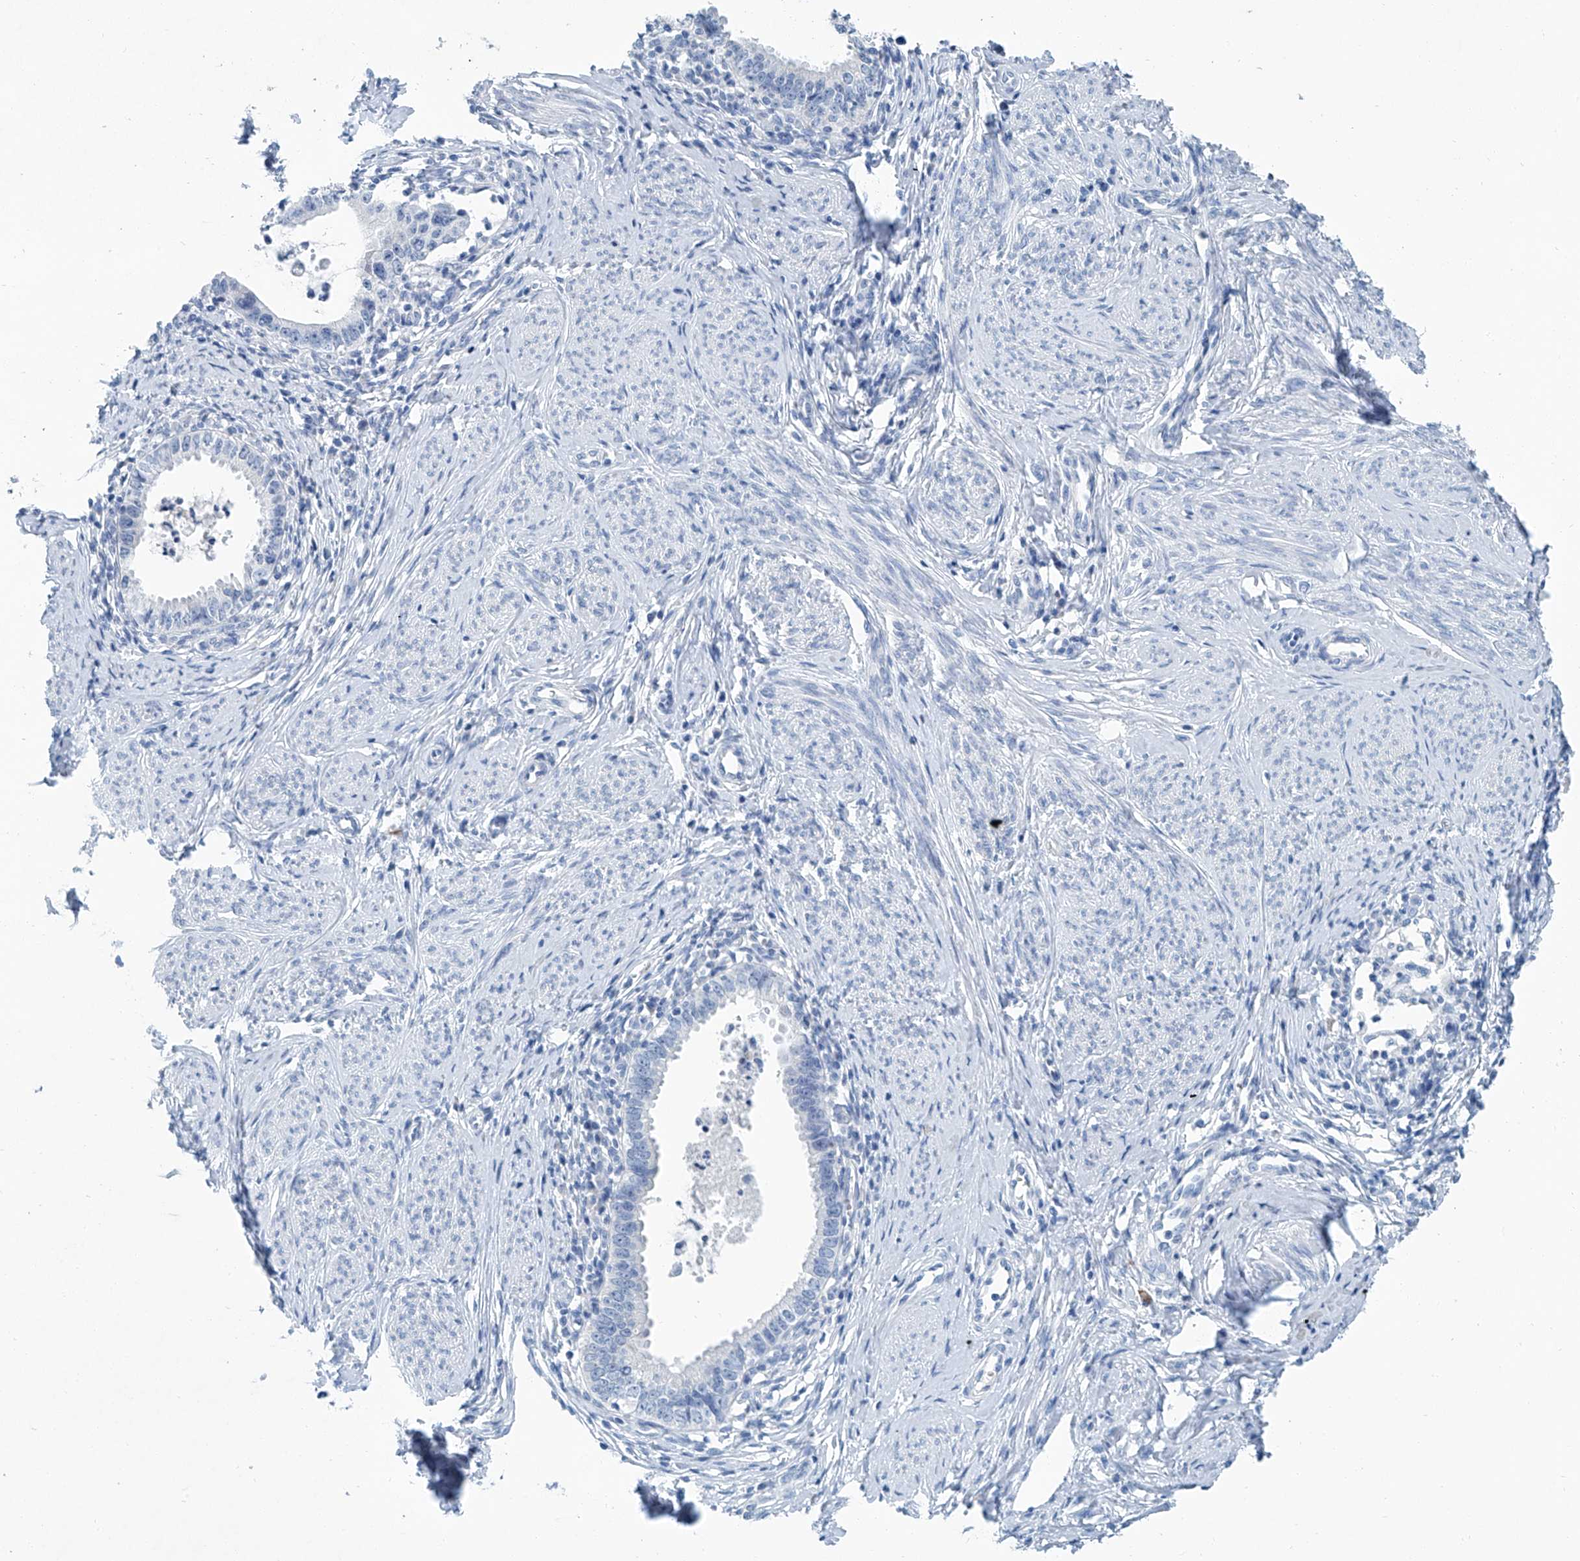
{"staining": {"intensity": "negative", "quantity": "none", "location": "none"}, "tissue": "cervical cancer", "cell_type": "Tumor cells", "image_type": "cancer", "snomed": [{"axis": "morphology", "description": "Adenocarcinoma, NOS"}, {"axis": "topography", "description": "Cervix"}], "caption": "The photomicrograph reveals no staining of tumor cells in cervical cancer (adenocarcinoma). (Immunohistochemistry, brightfield microscopy, high magnification).", "gene": "CYP2A7", "patient": {"sex": "female", "age": 36}}